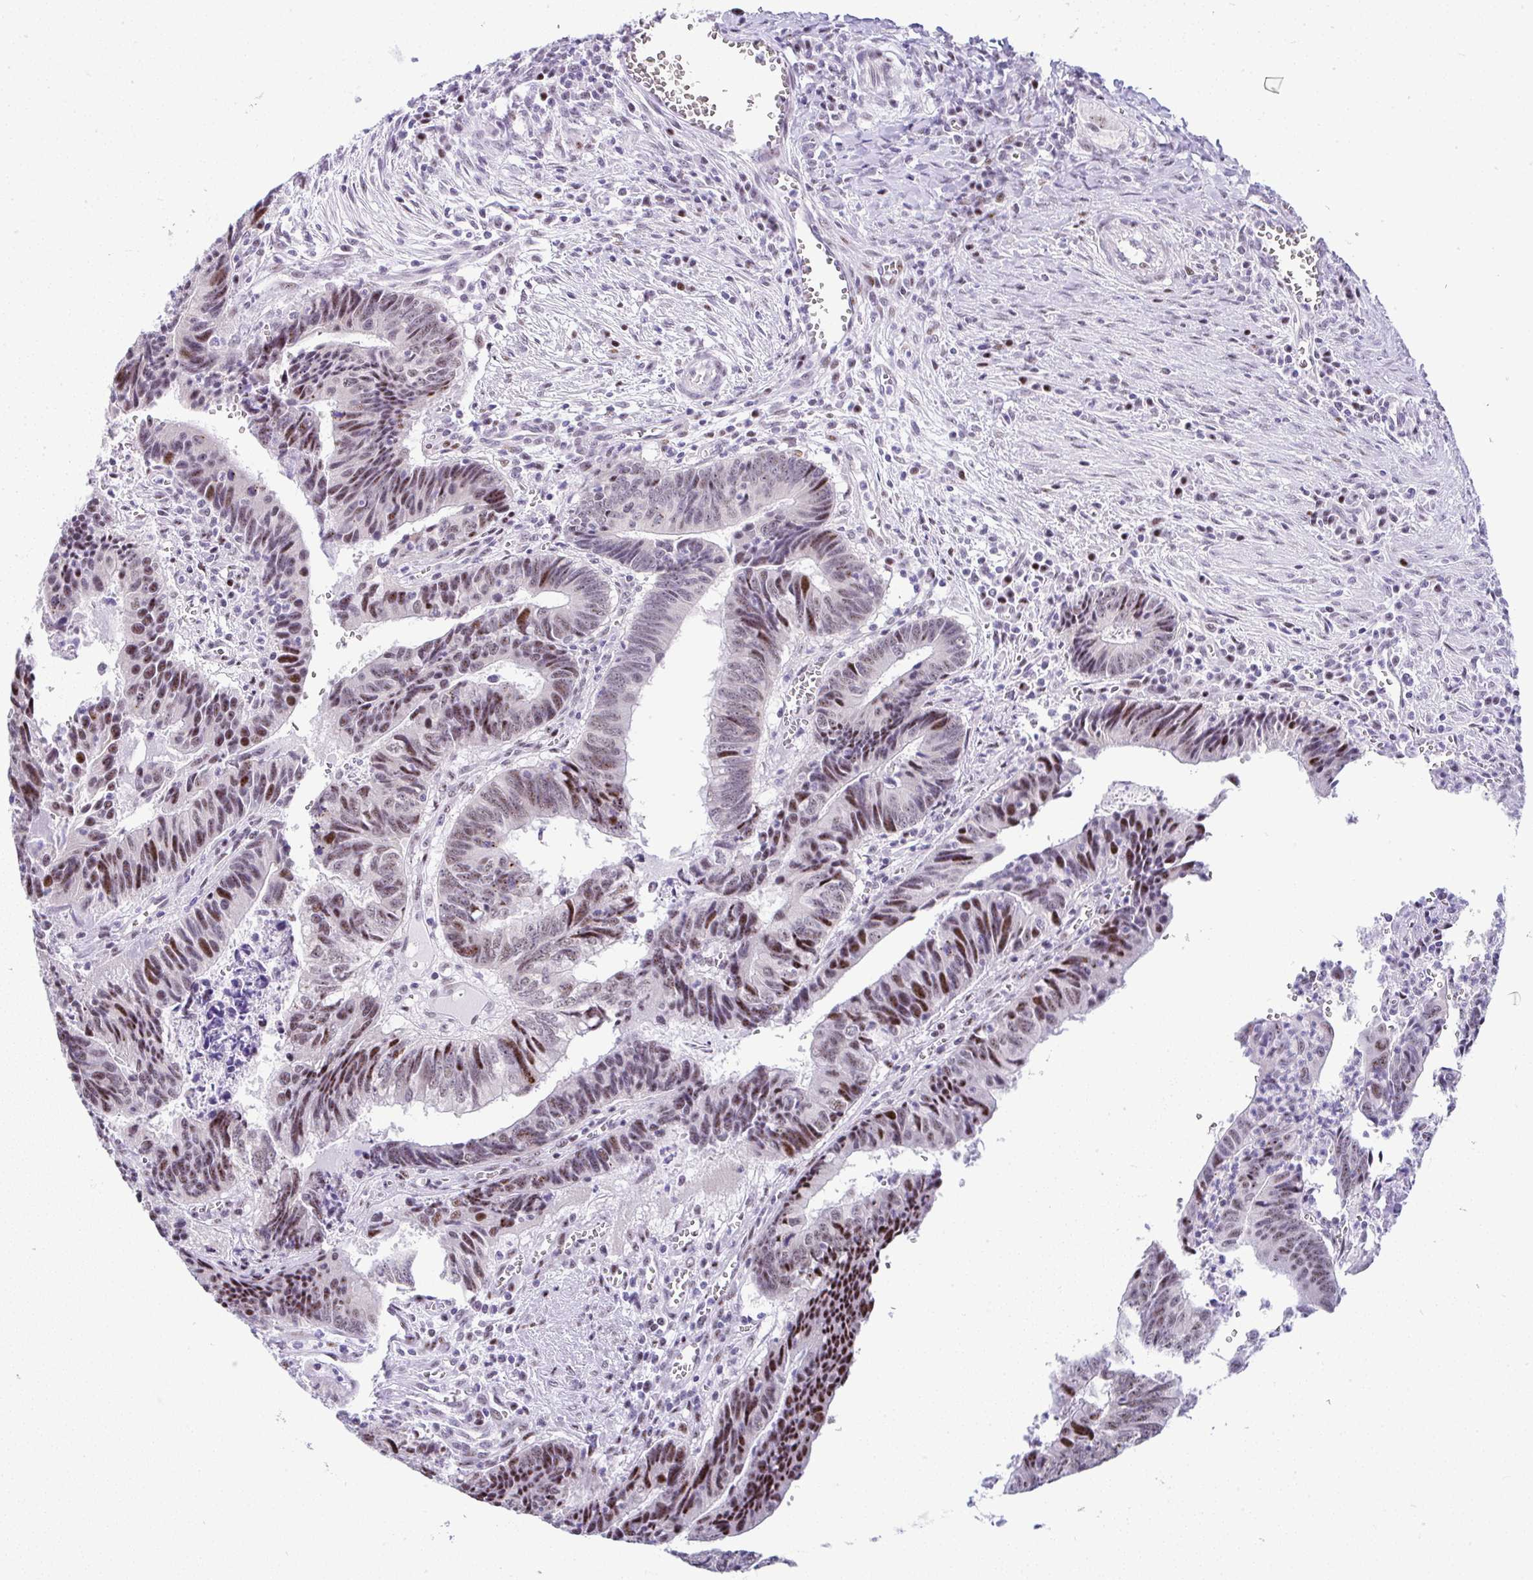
{"staining": {"intensity": "moderate", "quantity": ">75%", "location": "nuclear"}, "tissue": "colorectal cancer", "cell_type": "Tumor cells", "image_type": "cancer", "snomed": [{"axis": "morphology", "description": "Adenocarcinoma, NOS"}, {"axis": "topography", "description": "Colon"}], "caption": "Immunohistochemistry (DAB) staining of colorectal cancer (adenocarcinoma) shows moderate nuclear protein positivity in about >75% of tumor cells.", "gene": "NR1D2", "patient": {"sex": "male", "age": 86}}